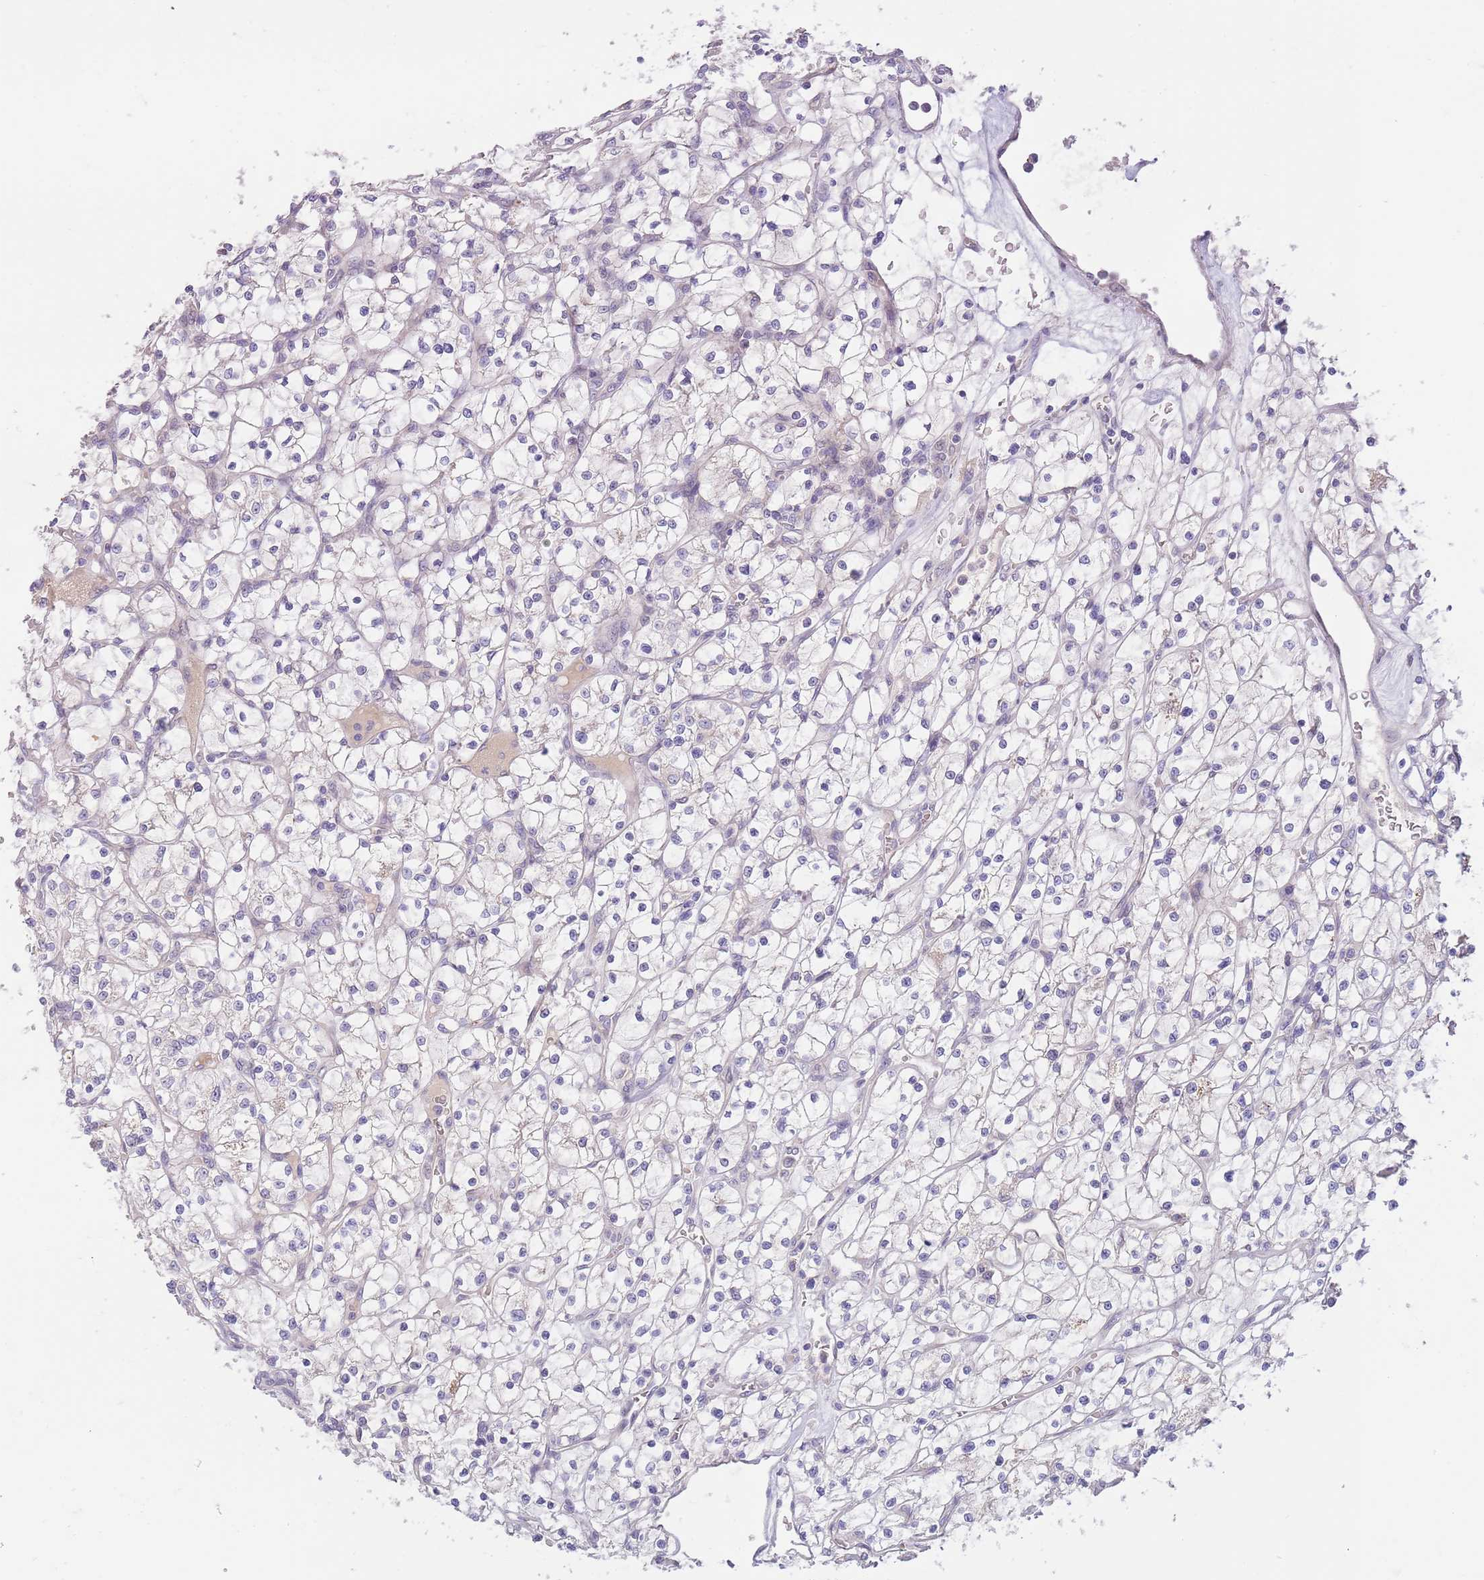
{"staining": {"intensity": "negative", "quantity": "none", "location": "none"}, "tissue": "renal cancer", "cell_type": "Tumor cells", "image_type": "cancer", "snomed": [{"axis": "morphology", "description": "Adenocarcinoma, NOS"}, {"axis": "topography", "description": "Kidney"}], "caption": "This is an IHC photomicrograph of renal cancer. There is no expression in tumor cells.", "gene": "AP1S2", "patient": {"sex": "female", "age": 64}}